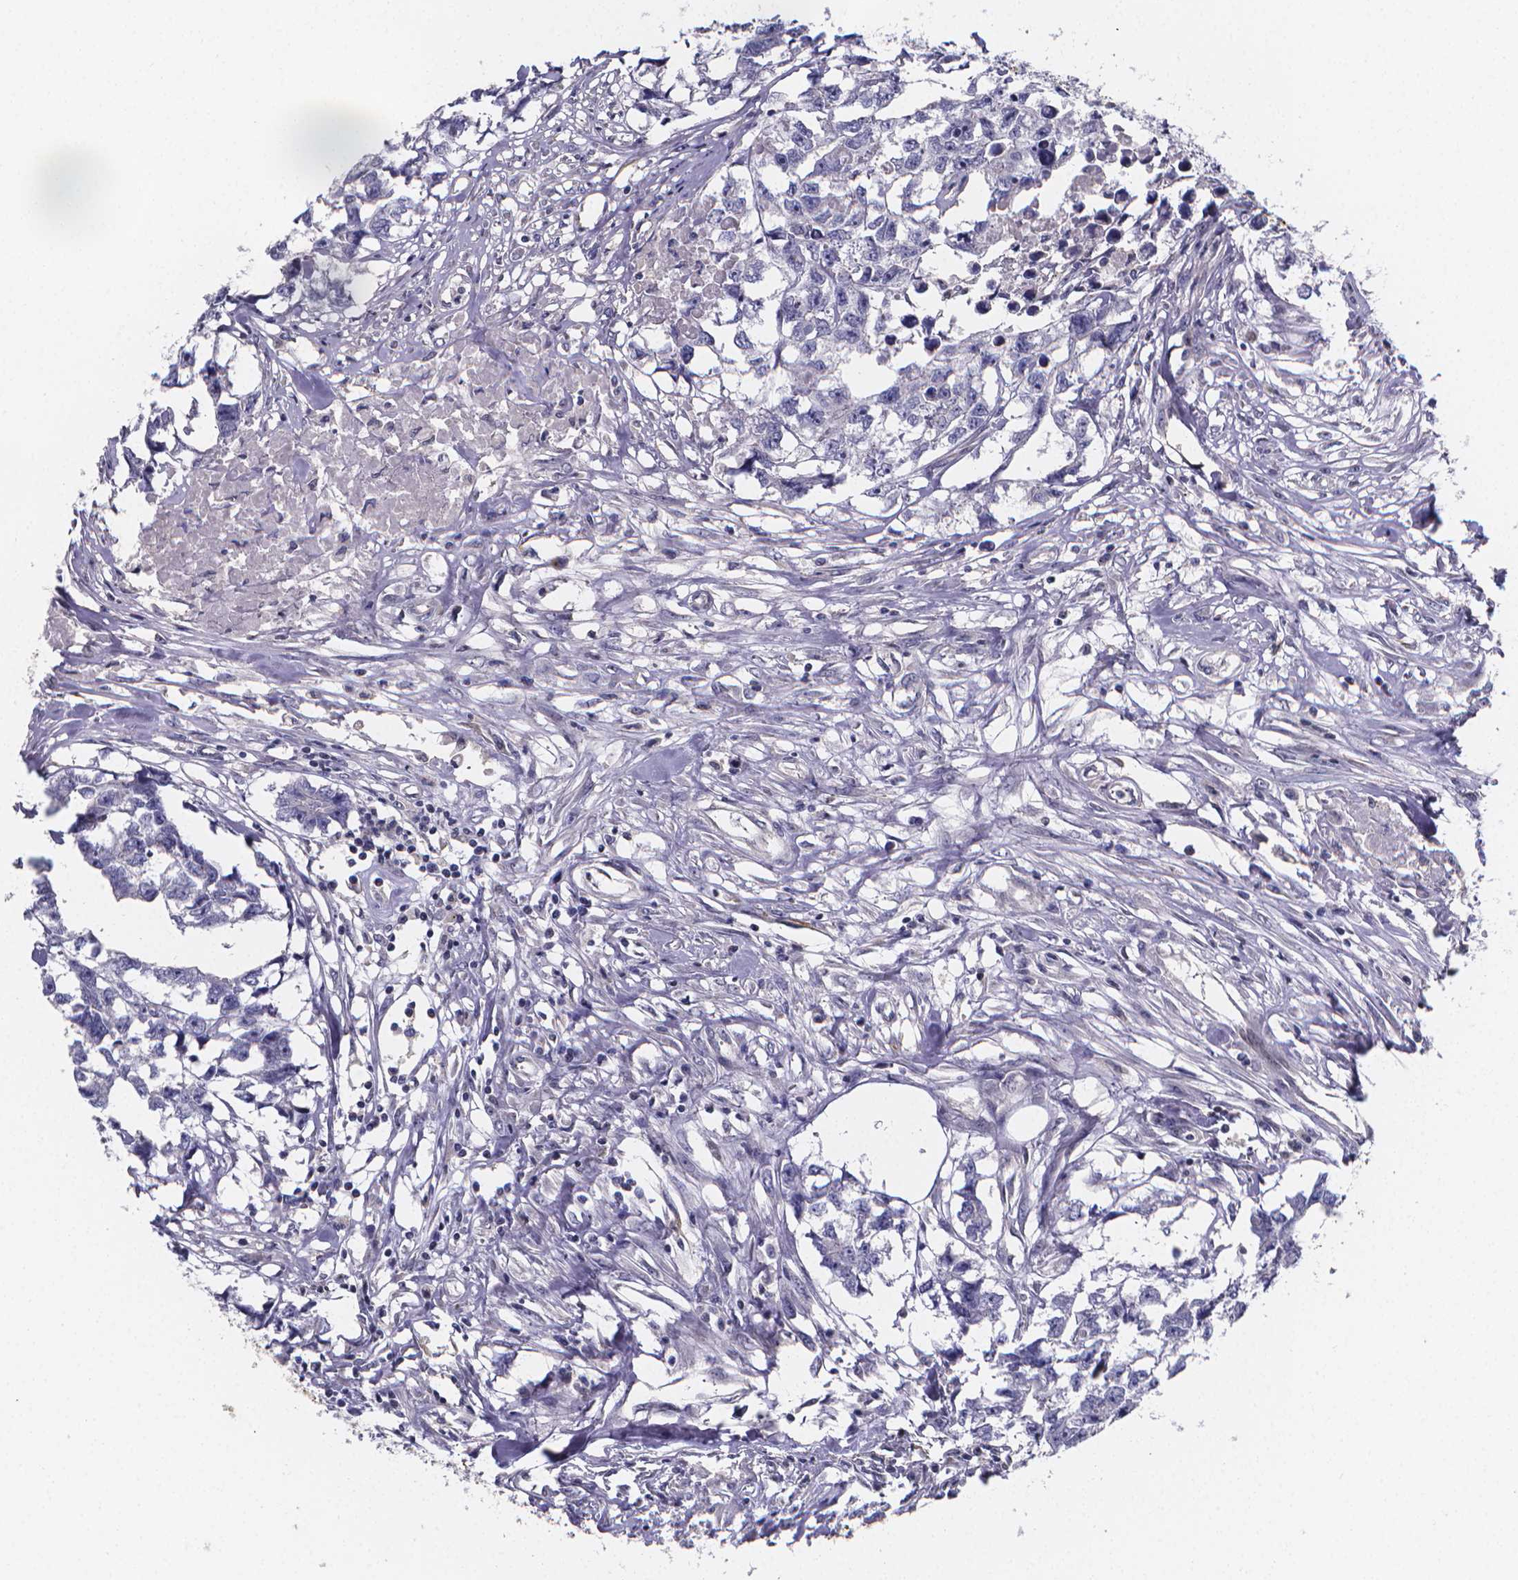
{"staining": {"intensity": "negative", "quantity": "none", "location": "none"}, "tissue": "testis cancer", "cell_type": "Tumor cells", "image_type": "cancer", "snomed": [{"axis": "morphology", "description": "Carcinoma, Embryonal, NOS"}, {"axis": "morphology", "description": "Teratoma, malignant, NOS"}, {"axis": "topography", "description": "Testis"}], "caption": "An image of testis cancer (embryonal carcinoma) stained for a protein demonstrates no brown staining in tumor cells. The staining is performed using DAB brown chromogen with nuclei counter-stained in using hematoxylin.", "gene": "PAH", "patient": {"sex": "male", "age": 44}}